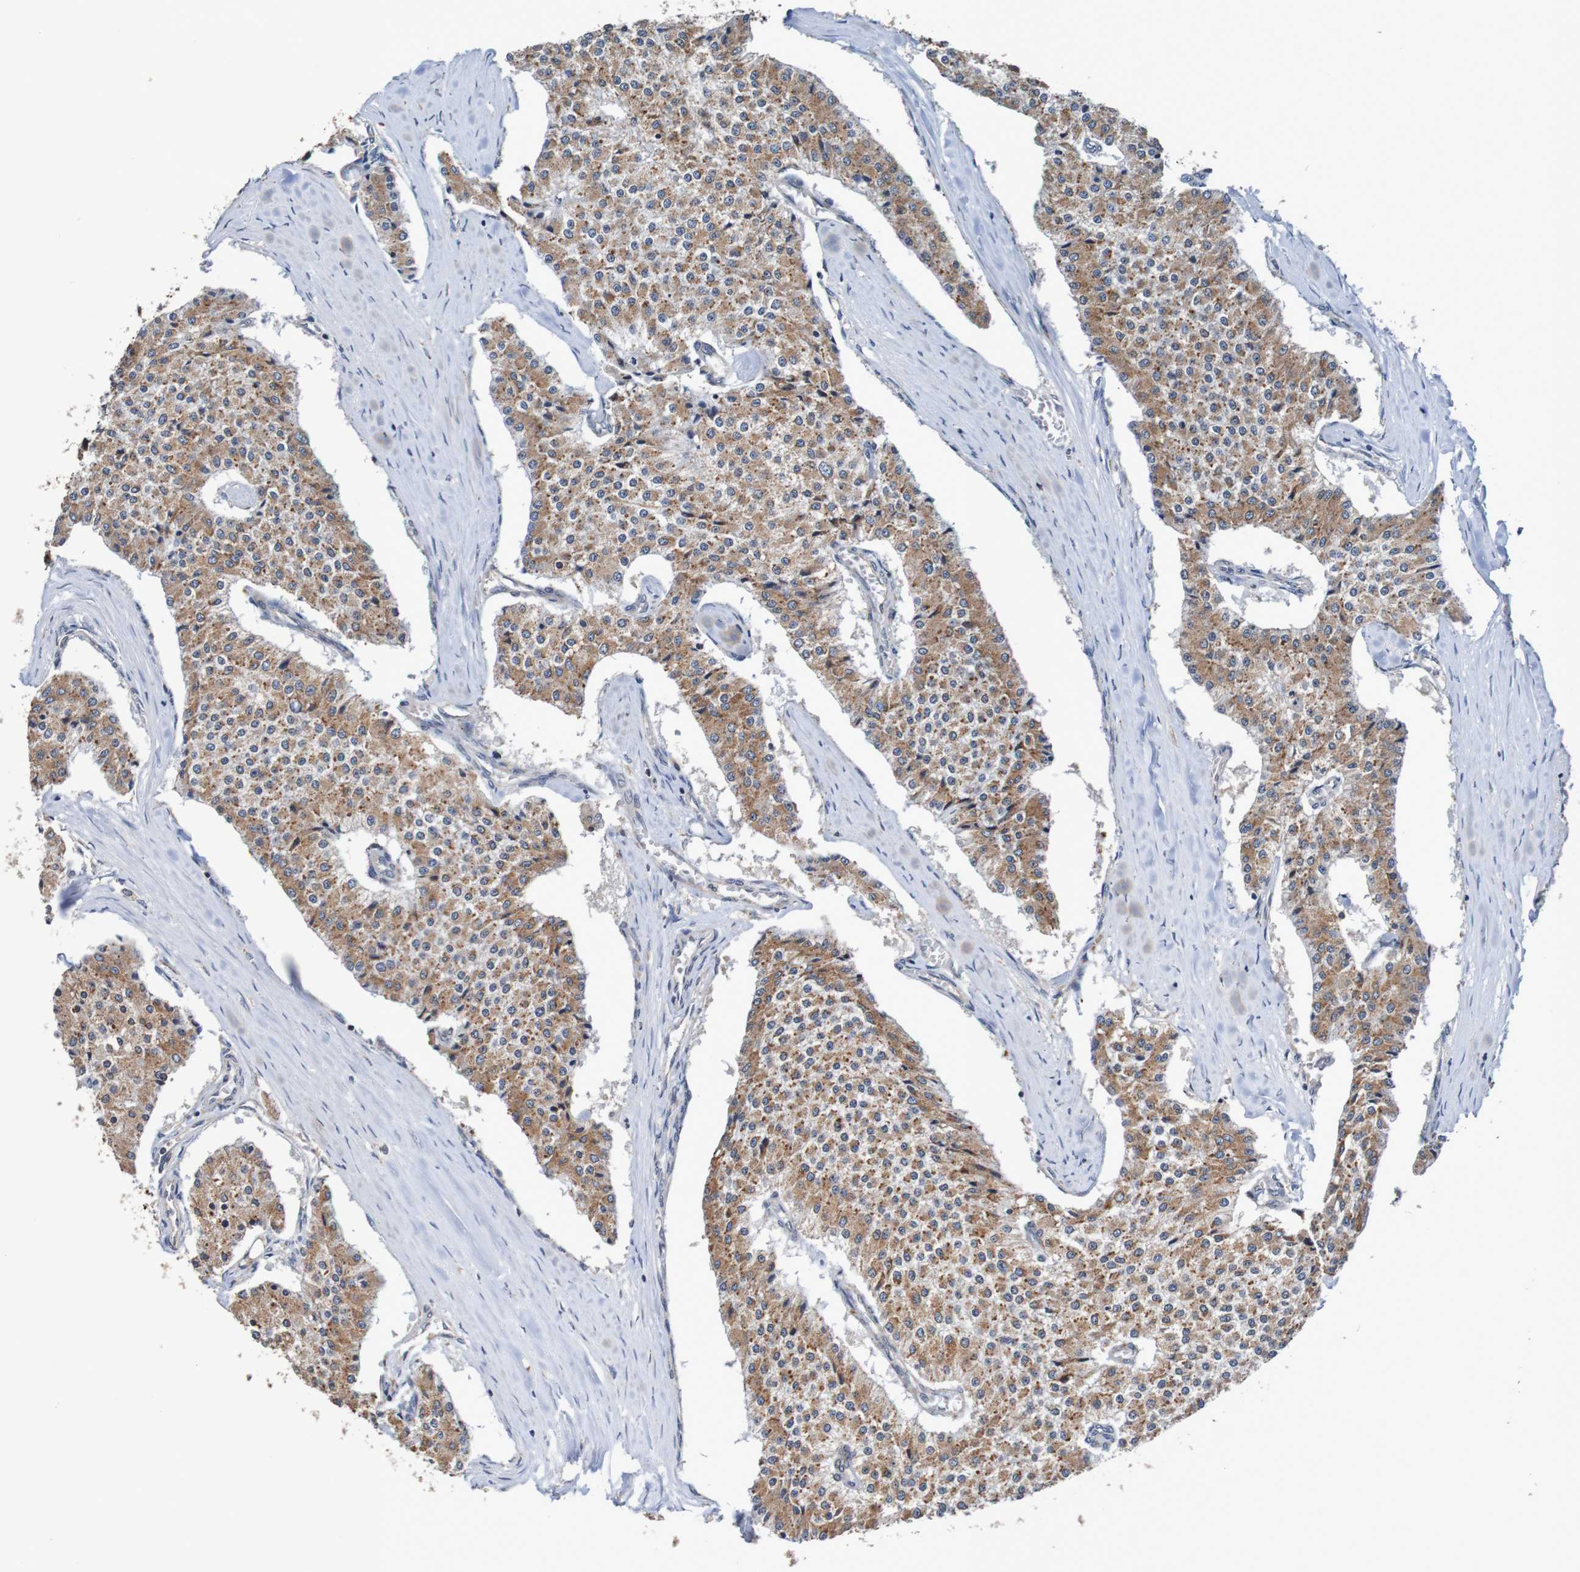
{"staining": {"intensity": "moderate", "quantity": ">75%", "location": "cytoplasmic/membranous"}, "tissue": "carcinoid", "cell_type": "Tumor cells", "image_type": "cancer", "snomed": [{"axis": "morphology", "description": "Carcinoid, malignant, NOS"}, {"axis": "topography", "description": "Colon"}], "caption": "The immunohistochemical stain shows moderate cytoplasmic/membranous positivity in tumor cells of carcinoid tissue.", "gene": "FIBP", "patient": {"sex": "female", "age": 52}}